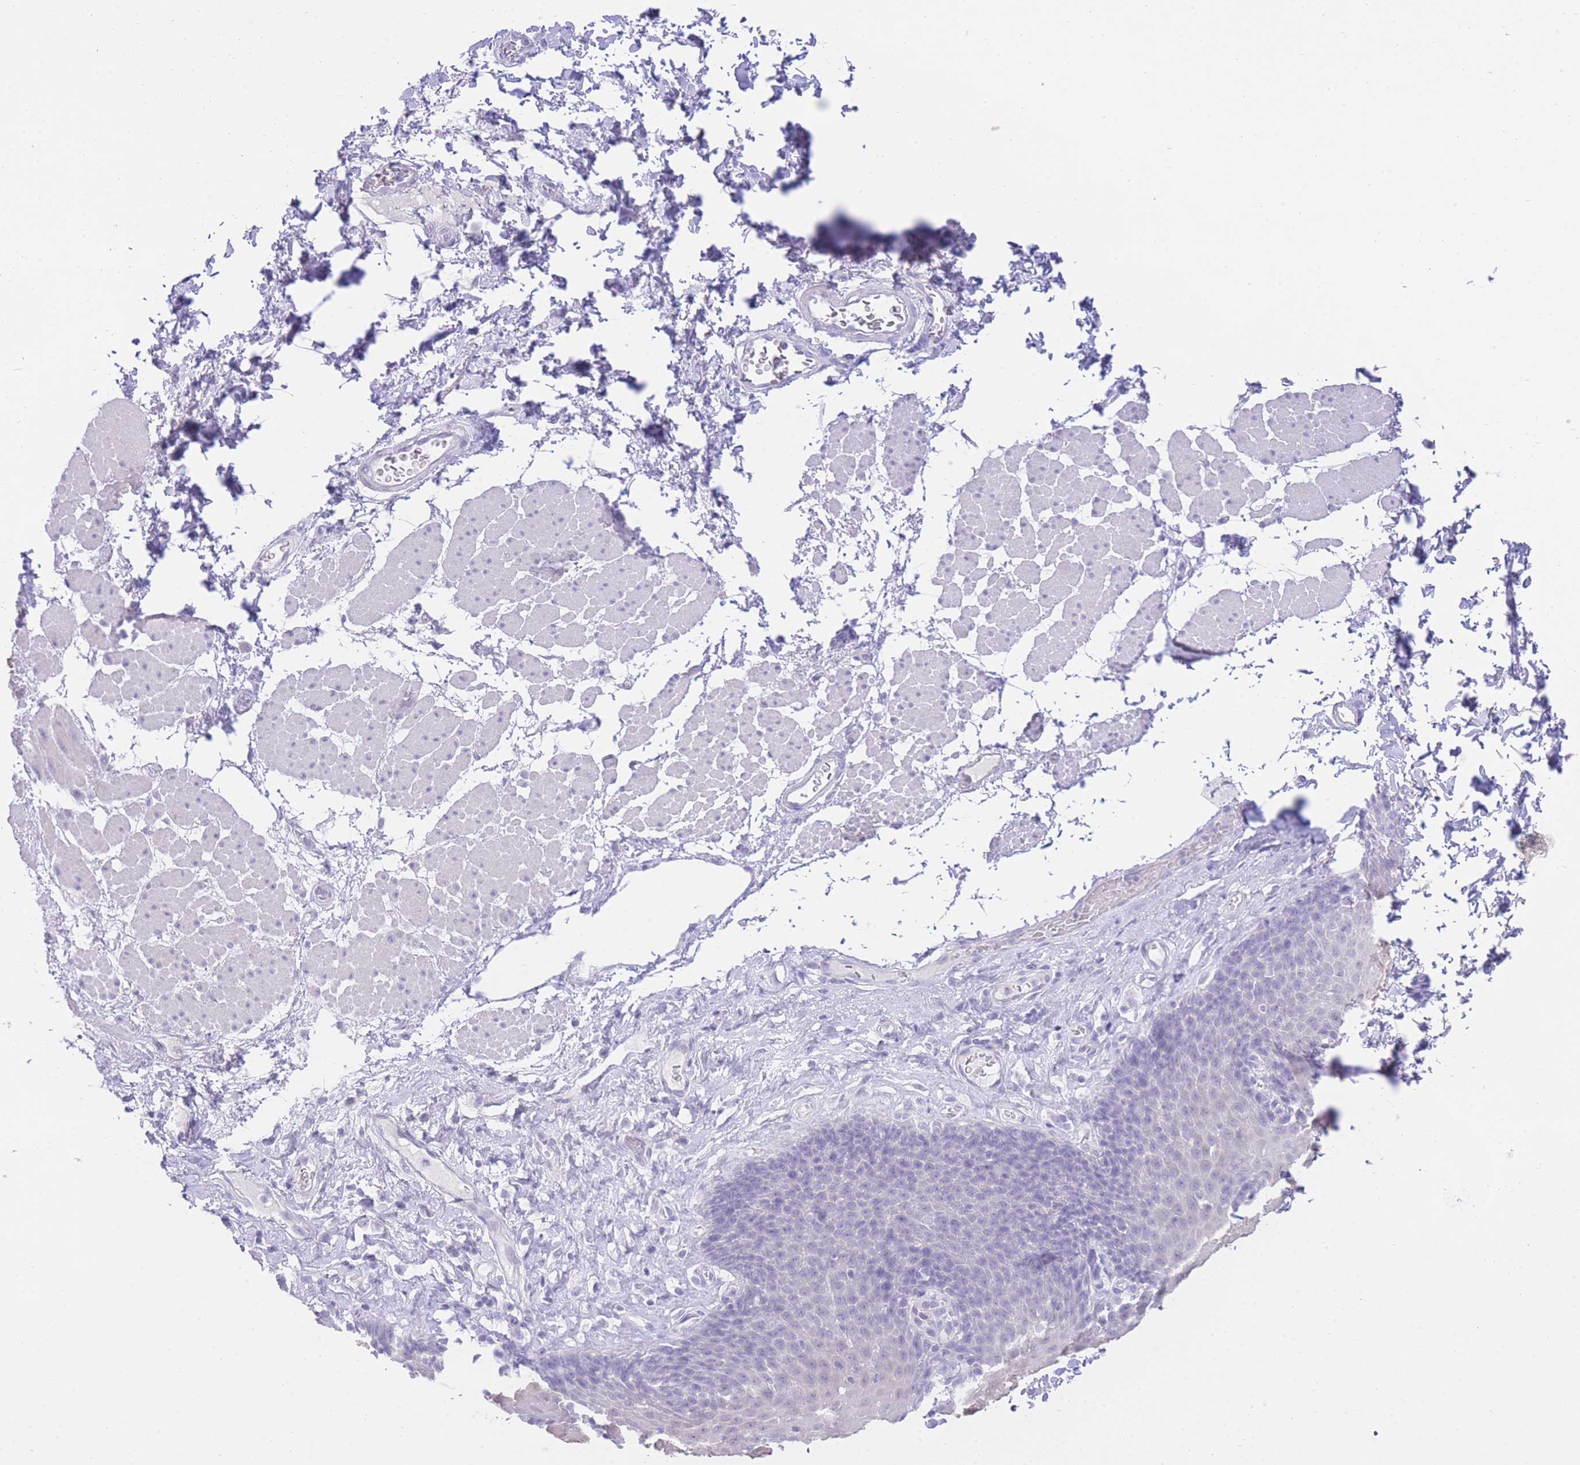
{"staining": {"intensity": "negative", "quantity": "none", "location": "none"}, "tissue": "esophagus", "cell_type": "Squamous epithelial cells", "image_type": "normal", "snomed": [{"axis": "morphology", "description": "Normal tissue, NOS"}, {"axis": "topography", "description": "Esophagus"}], "caption": "Immunohistochemistry of benign human esophagus exhibits no positivity in squamous epithelial cells. (Immunohistochemistry, brightfield microscopy, high magnification).", "gene": "ZNF212", "patient": {"sex": "female", "age": 66}}